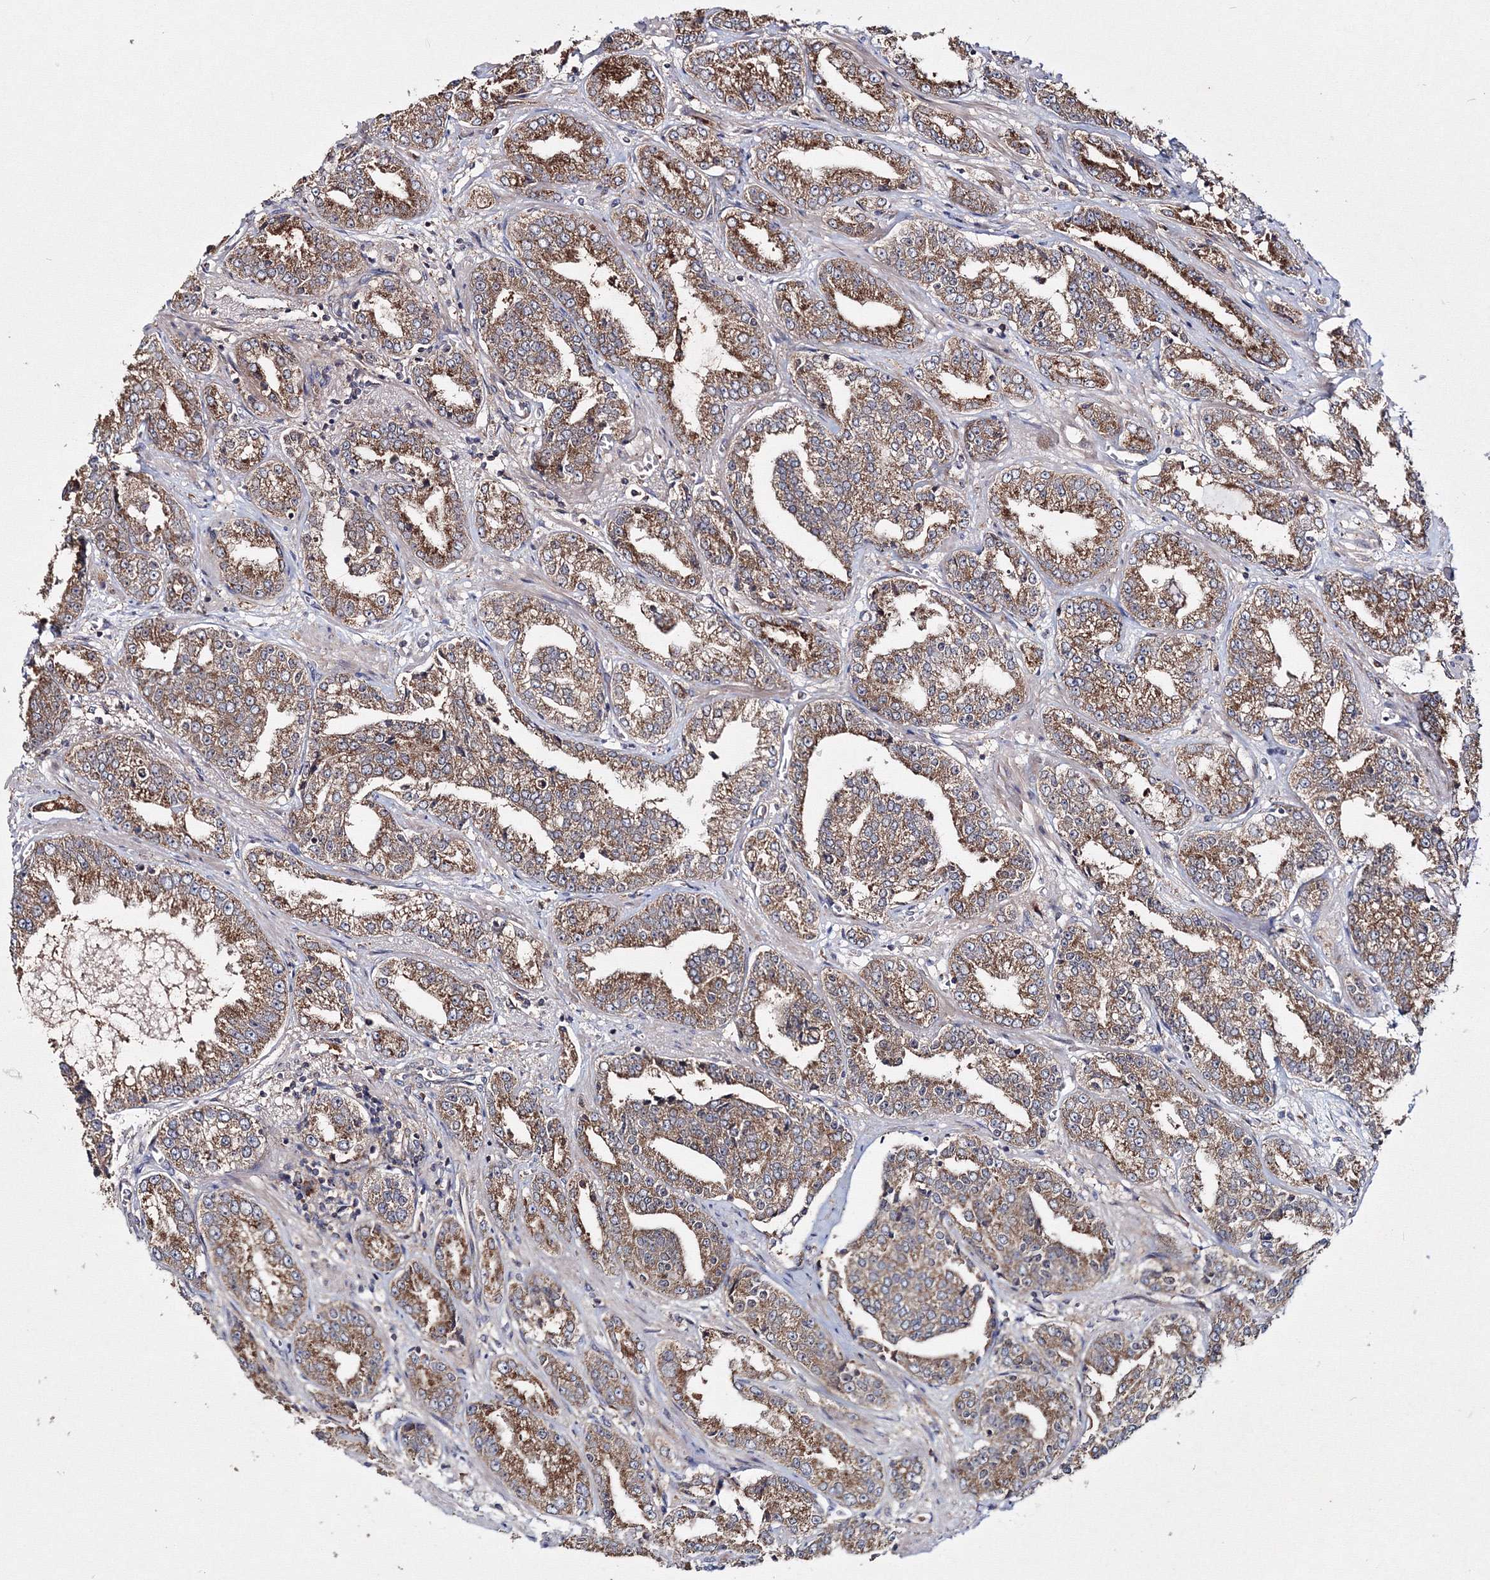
{"staining": {"intensity": "strong", "quantity": ">75%", "location": "cytoplasmic/membranous"}, "tissue": "prostate cancer", "cell_type": "Tumor cells", "image_type": "cancer", "snomed": [{"axis": "morphology", "description": "Adenocarcinoma, High grade"}, {"axis": "topography", "description": "Prostate"}], "caption": "Prostate cancer (adenocarcinoma (high-grade)) tissue exhibits strong cytoplasmic/membranous staining in approximately >75% of tumor cells", "gene": "PEX13", "patient": {"sex": "male", "age": 71}}